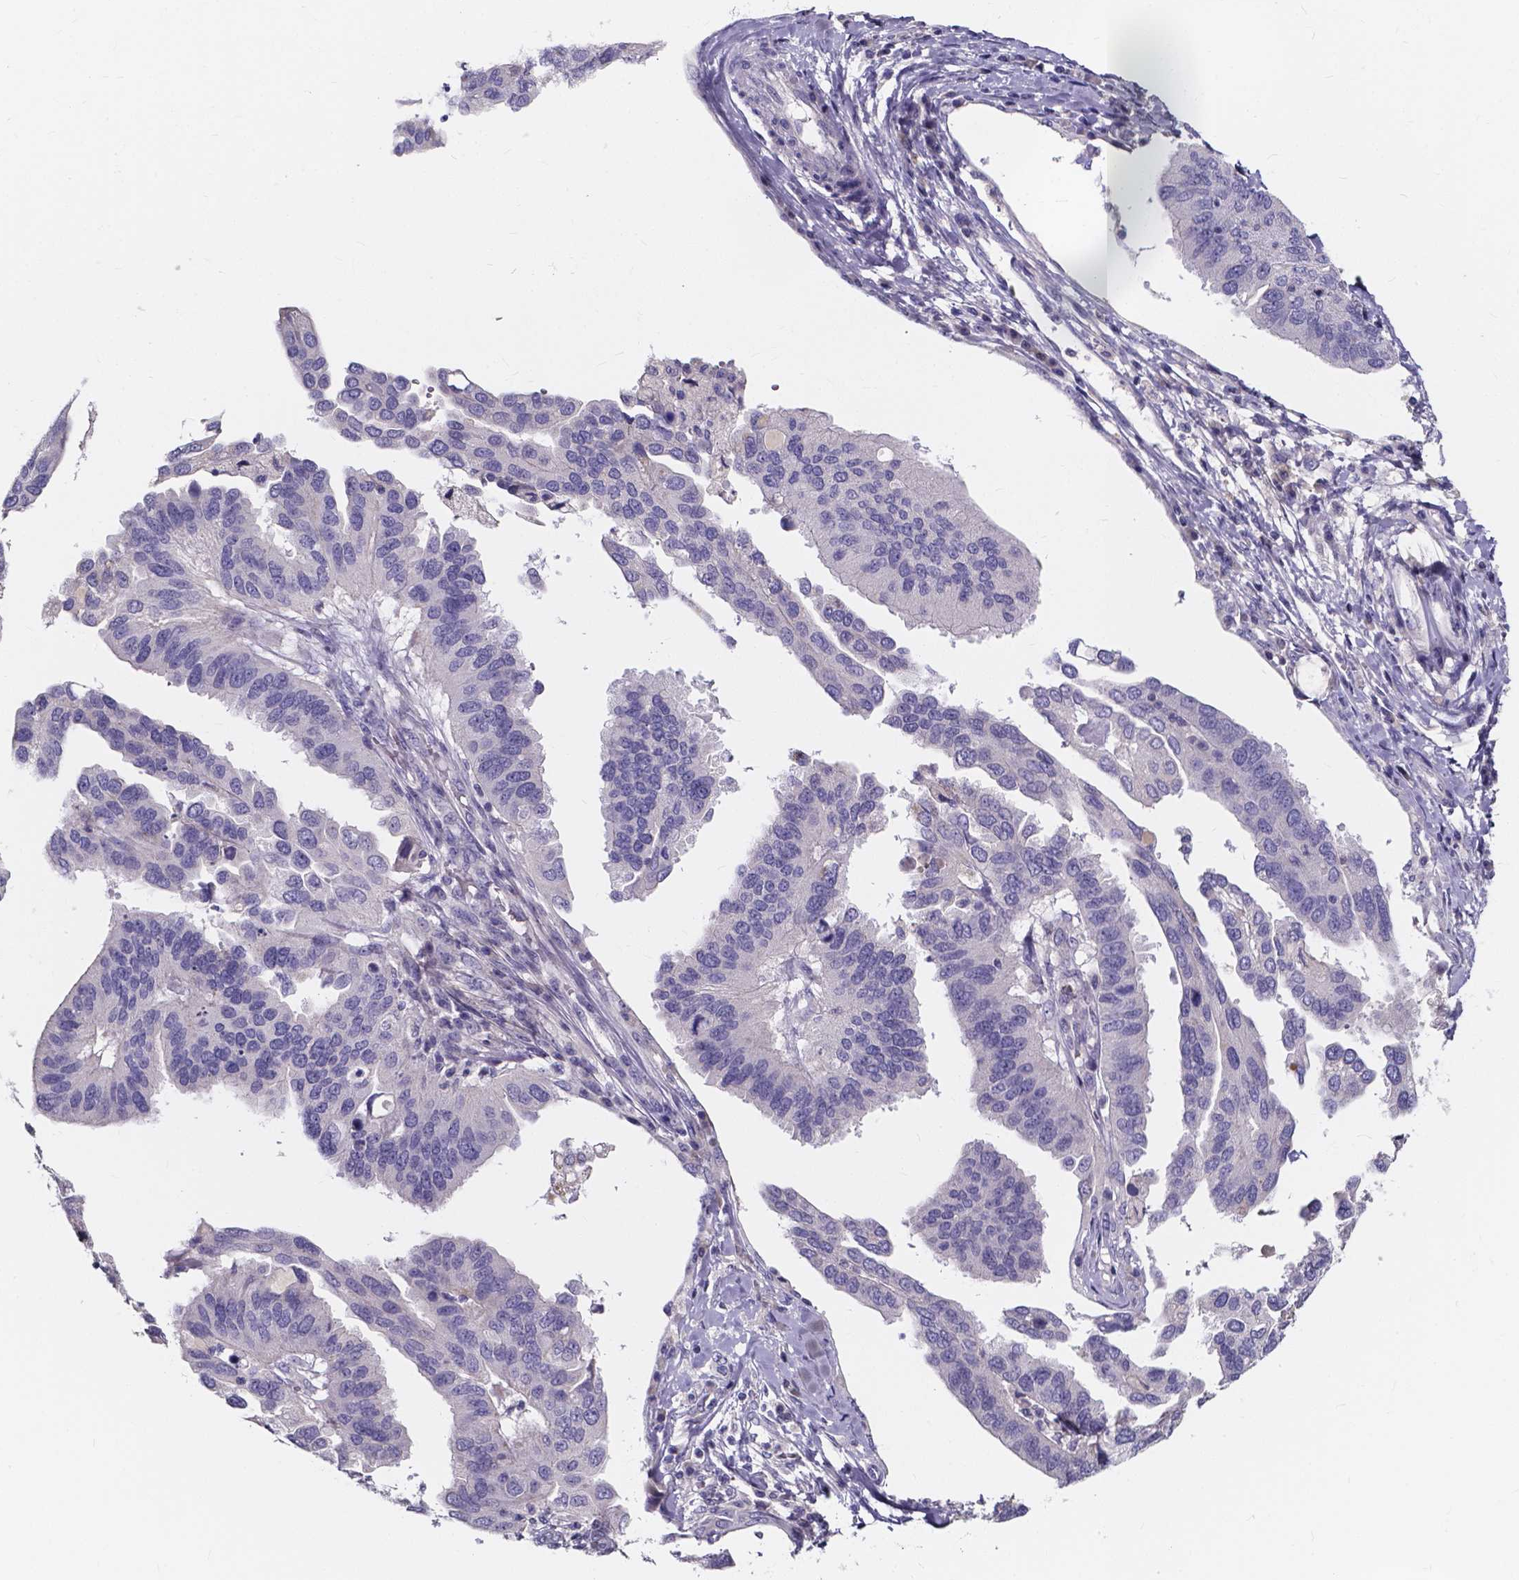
{"staining": {"intensity": "negative", "quantity": "none", "location": "none"}, "tissue": "ovarian cancer", "cell_type": "Tumor cells", "image_type": "cancer", "snomed": [{"axis": "morphology", "description": "Cystadenocarcinoma, serous, NOS"}, {"axis": "topography", "description": "Ovary"}], "caption": "The immunohistochemistry (IHC) photomicrograph has no significant positivity in tumor cells of ovarian cancer (serous cystadenocarcinoma) tissue.", "gene": "SPOCD1", "patient": {"sex": "female", "age": 79}}